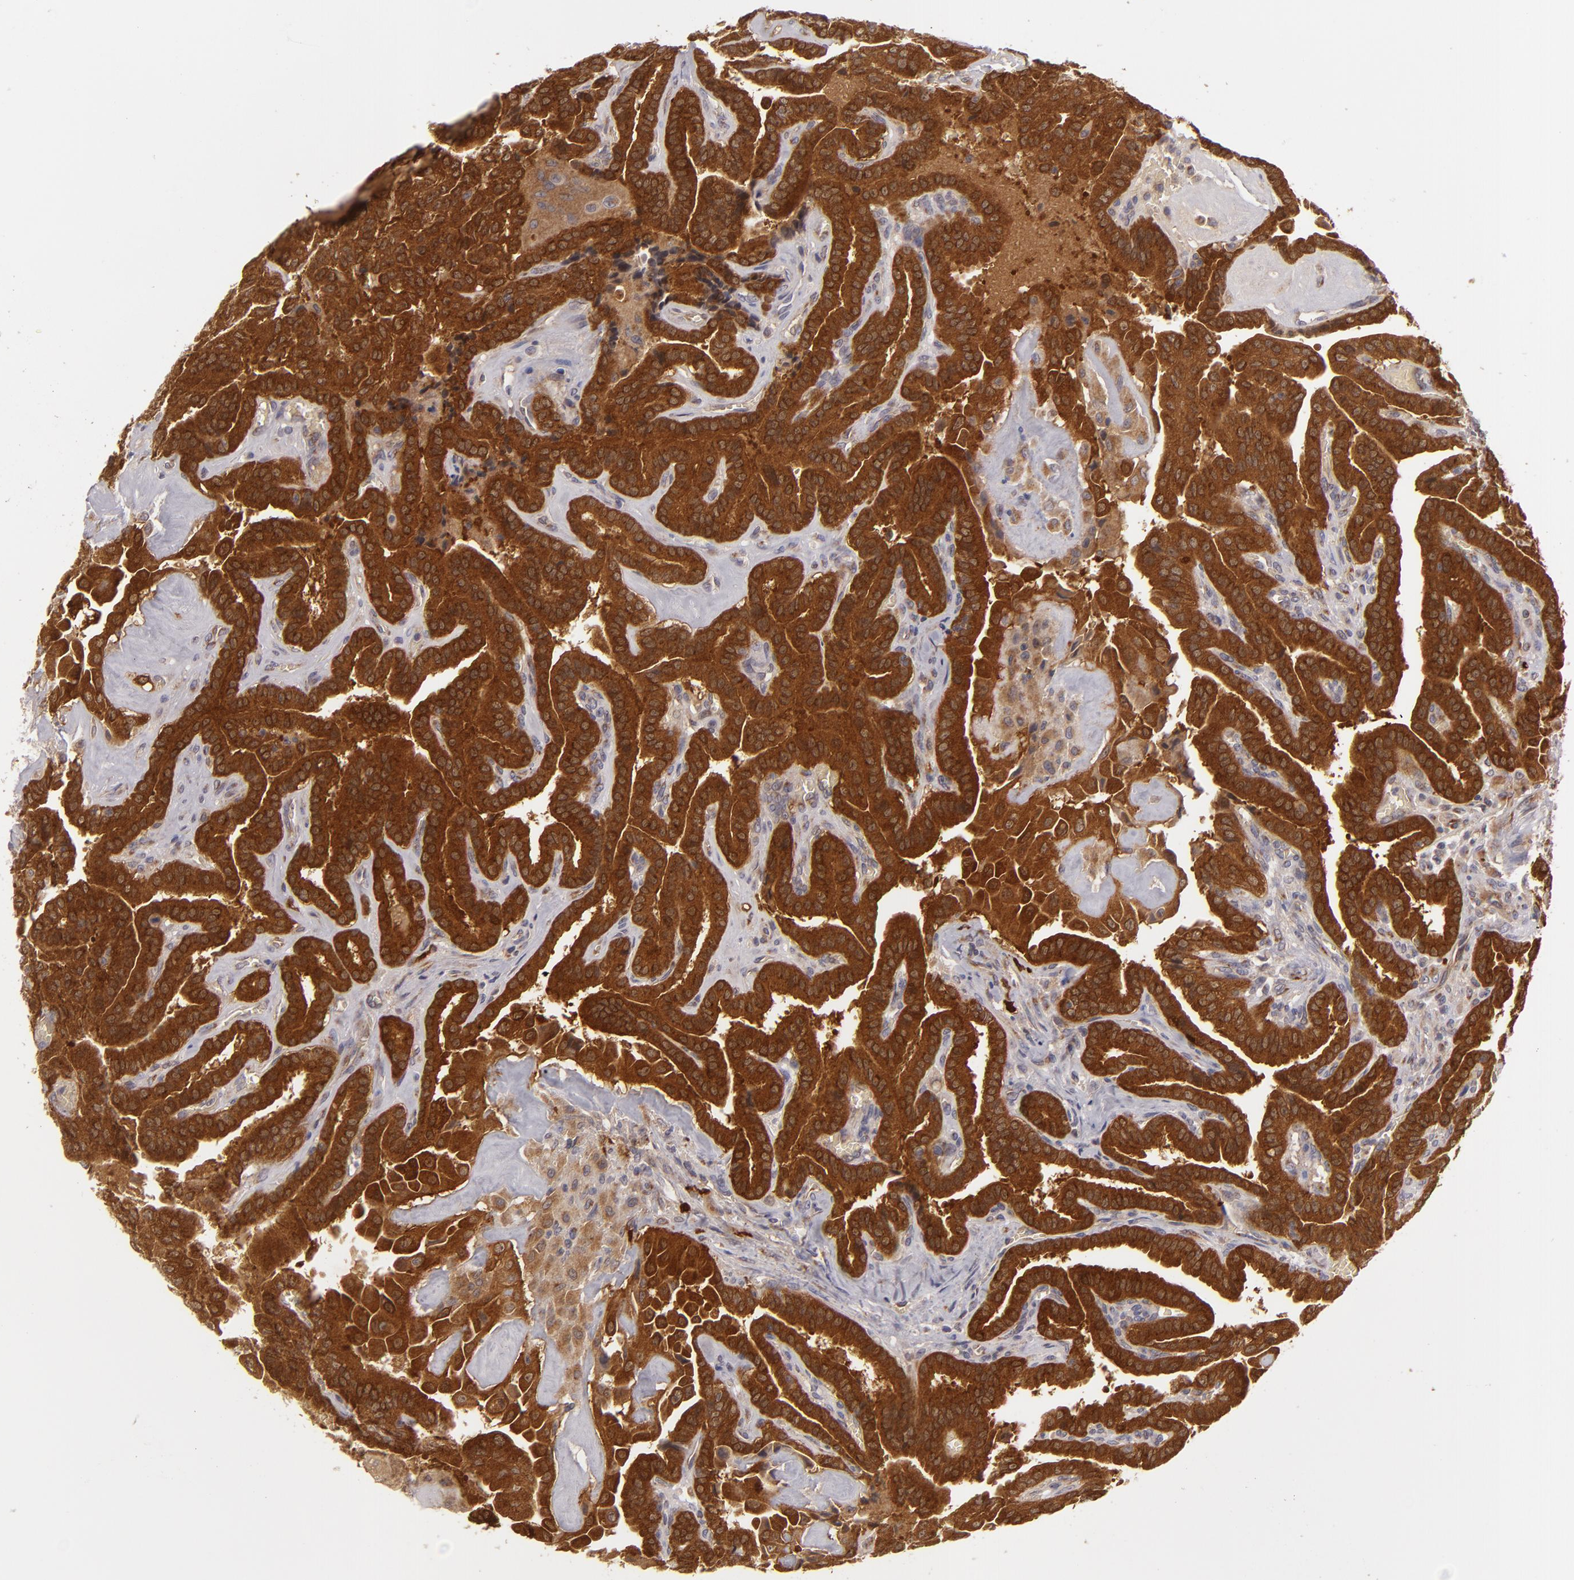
{"staining": {"intensity": "strong", "quantity": ">75%", "location": "cytoplasmic/membranous"}, "tissue": "thyroid cancer", "cell_type": "Tumor cells", "image_type": "cancer", "snomed": [{"axis": "morphology", "description": "Papillary adenocarcinoma, NOS"}, {"axis": "topography", "description": "Thyroid gland"}], "caption": "Human thyroid cancer (papillary adenocarcinoma) stained with a brown dye exhibits strong cytoplasmic/membranous positive expression in approximately >75% of tumor cells.", "gene": "SH2D4A", "patient": {"sex": "male", "age": 87}}